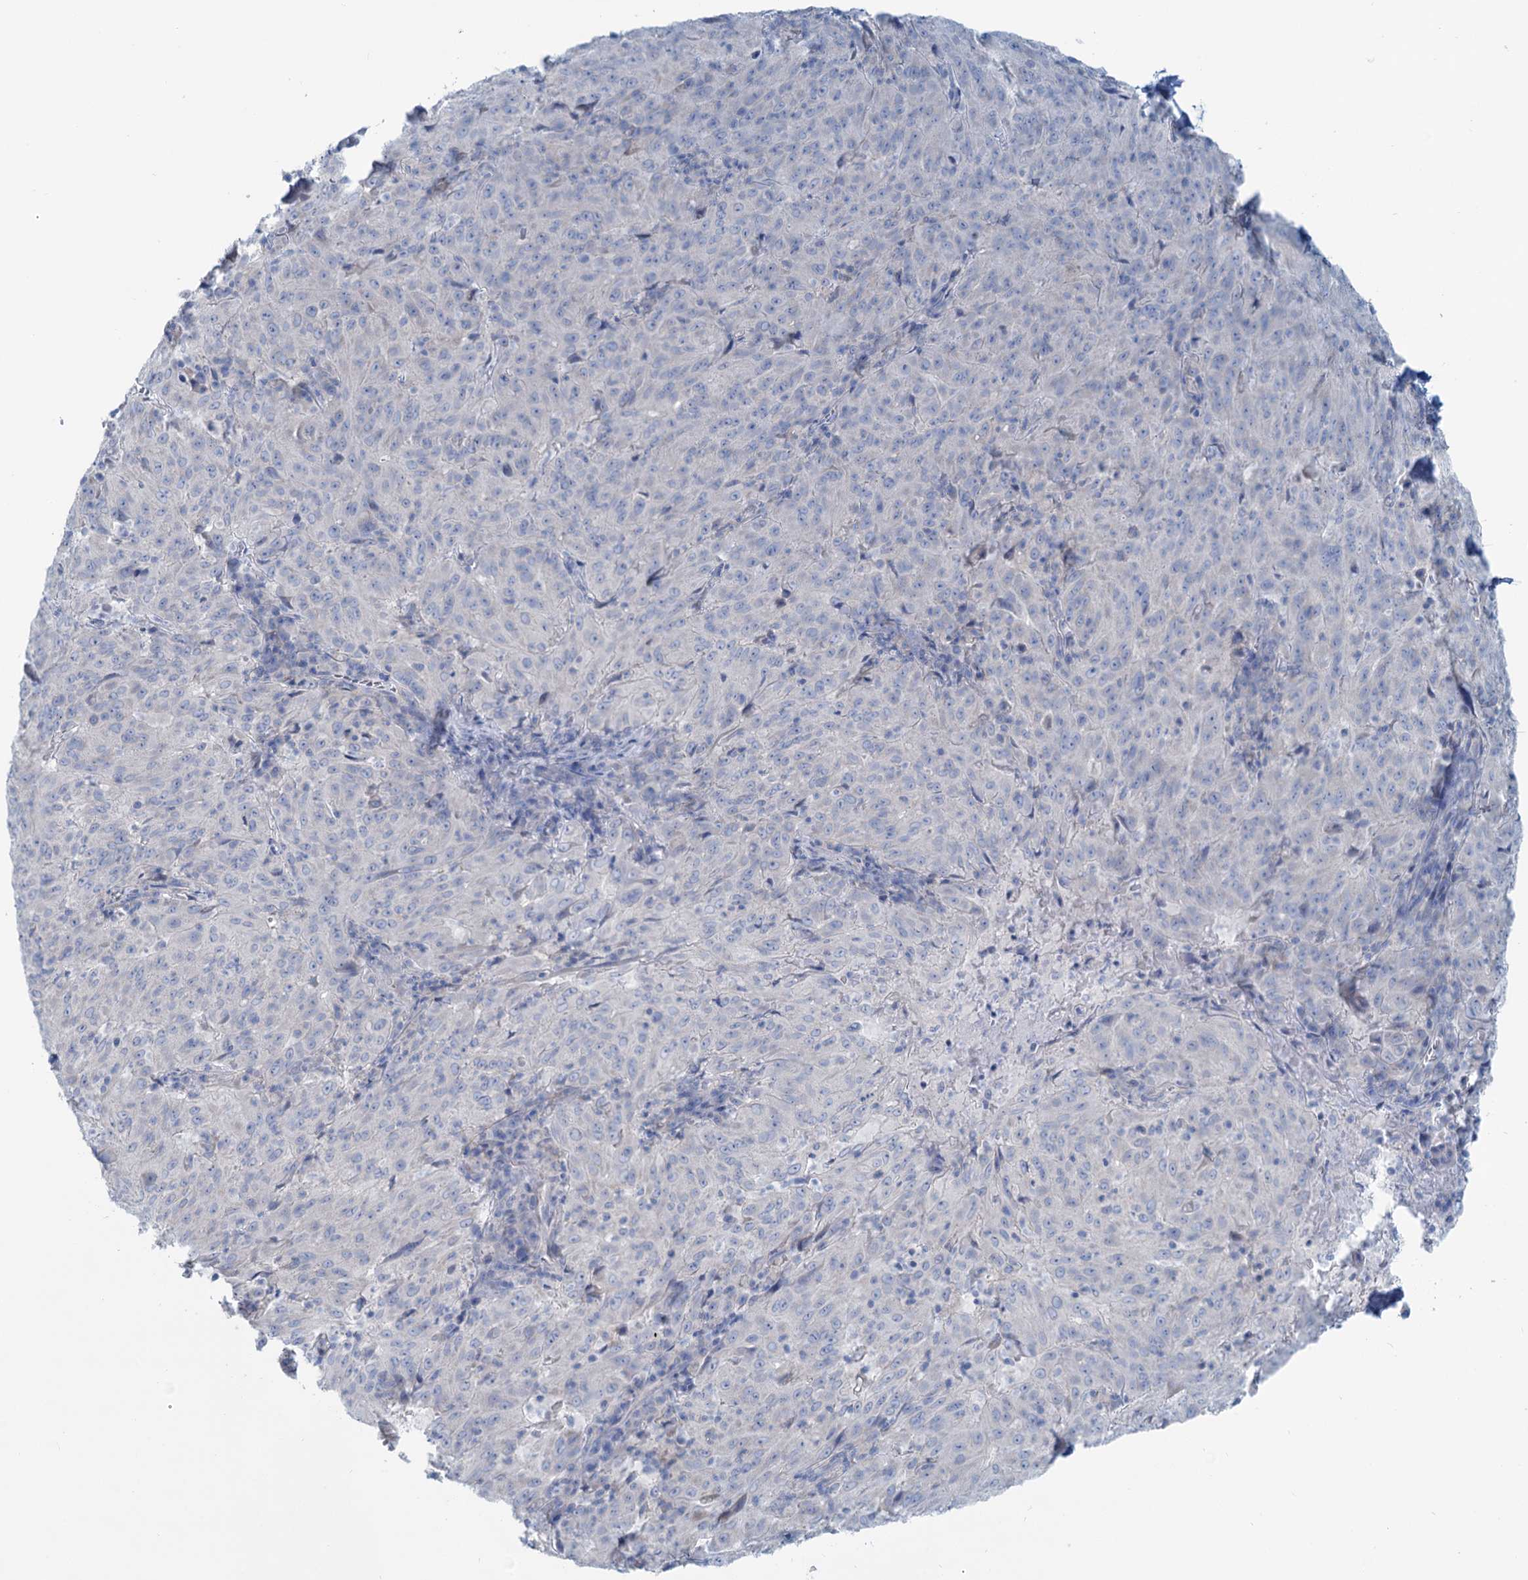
{"staining": {"intensity": "negative", "quantity": "none", "location": "none"}, "tissue": "pancreatic cancer", "cell_type": "Tumor cells", "image_type": "cancer", "snomed": [{"axis": "morphology", "description": "Adenocarcinoma, NOS"}, {"axis": "topography", "description": "Pancreas"}], "caption": "Pancreatic cancer (adenocarcinoma) was stained to show a protein in brown. There is no significant staining in tumor cells.", "gene": "SLC1A3", "patient": {"sex": "male", "age": 63}}